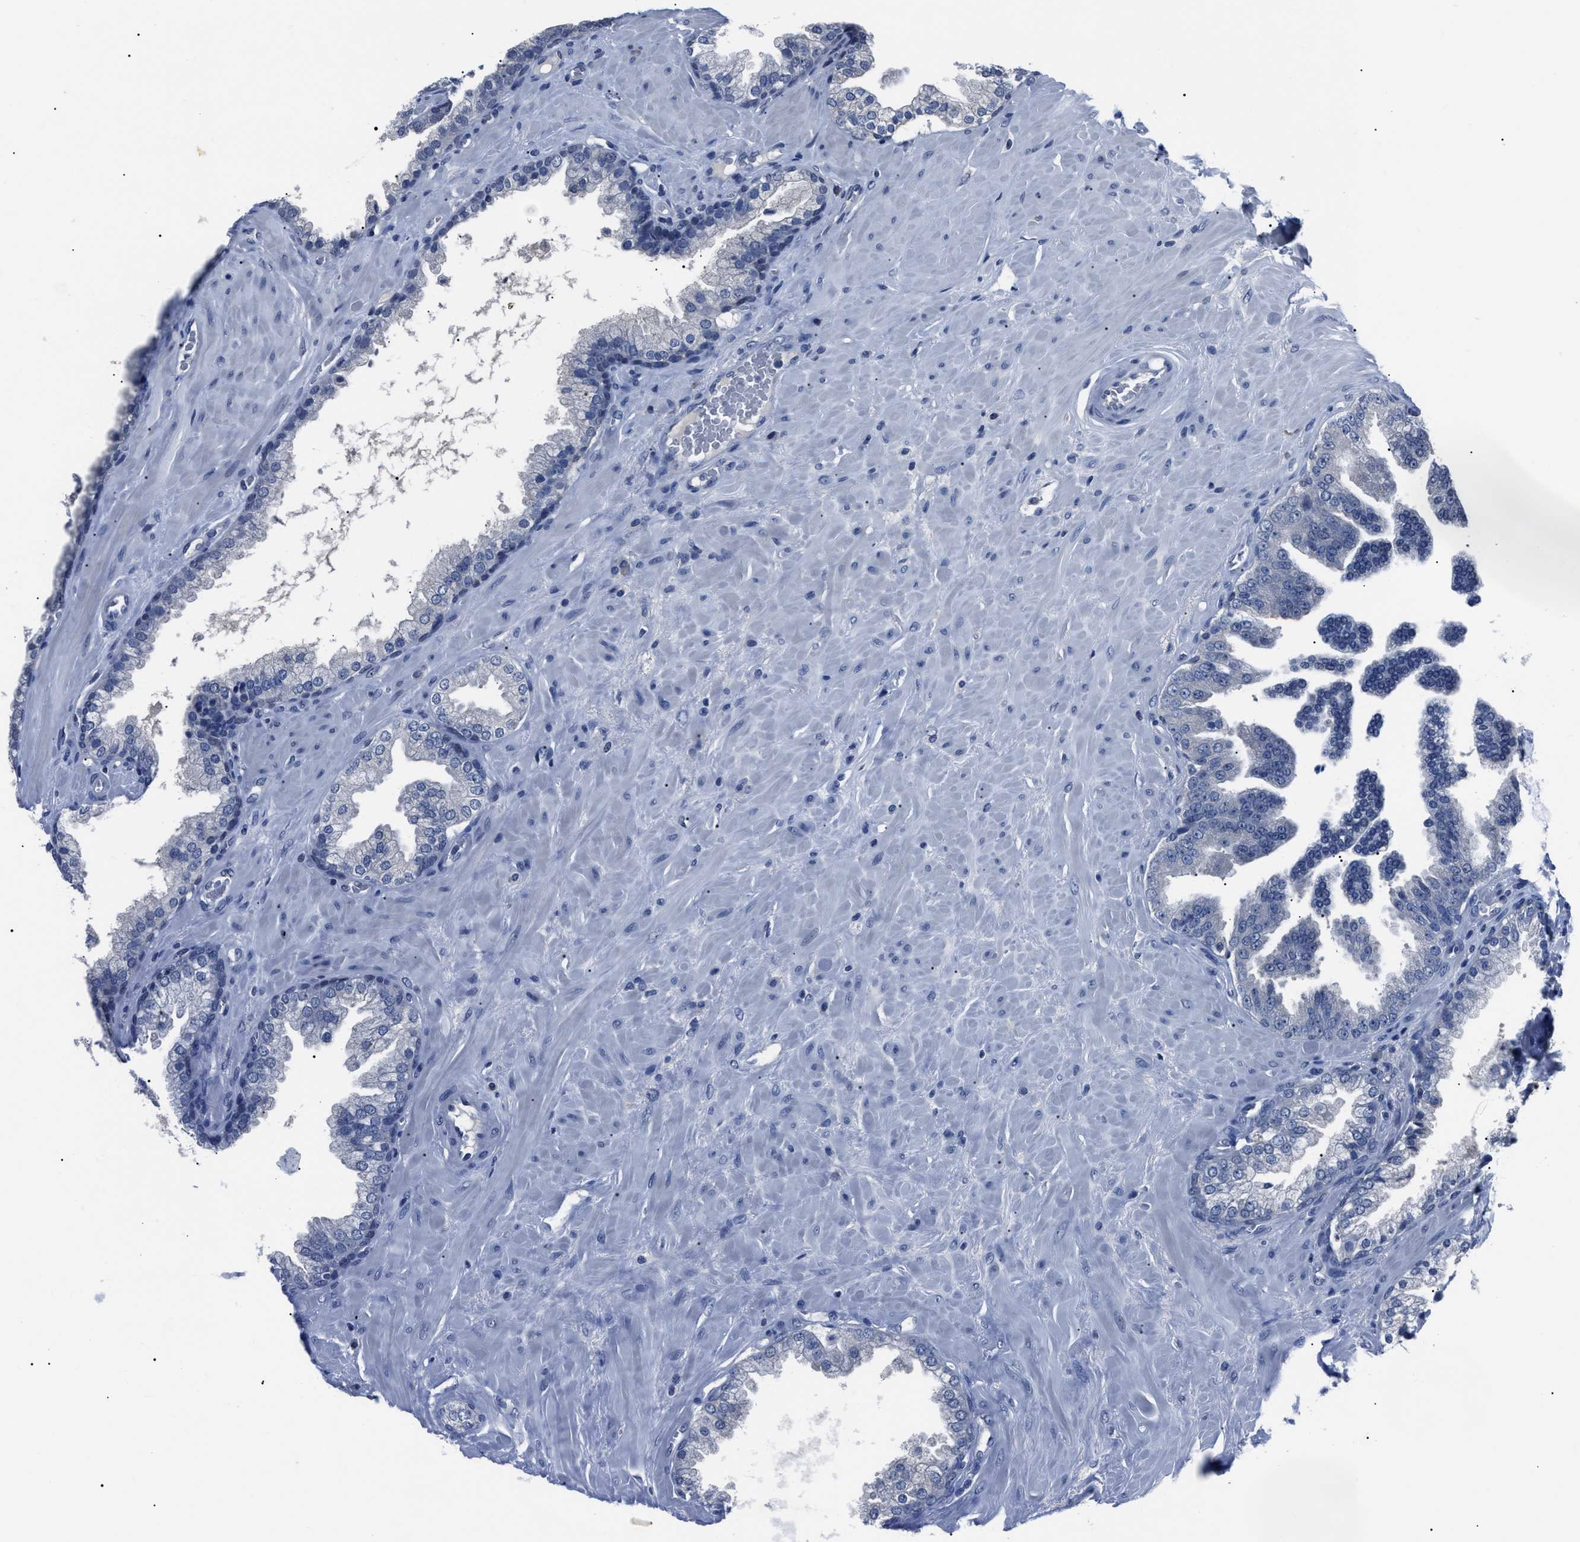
{"staining": {"intensity": "negative", "quantity": "none", "location": "none"}, "tissue": "prostate cancer", "cell_type": "Tumor cells", "image_type": "cancer", "snomed": [{"axis": "morphology", "description": "Adenocarcinoma, Low grade"}, {"axis": "topography", "description": "Prostate"}], "caption": "The photomicrograph reveals no significant expression in tumor cells of prostate cancer.", "gene": "LRWD1", "patient": {"sex": "male", "age": 71}}